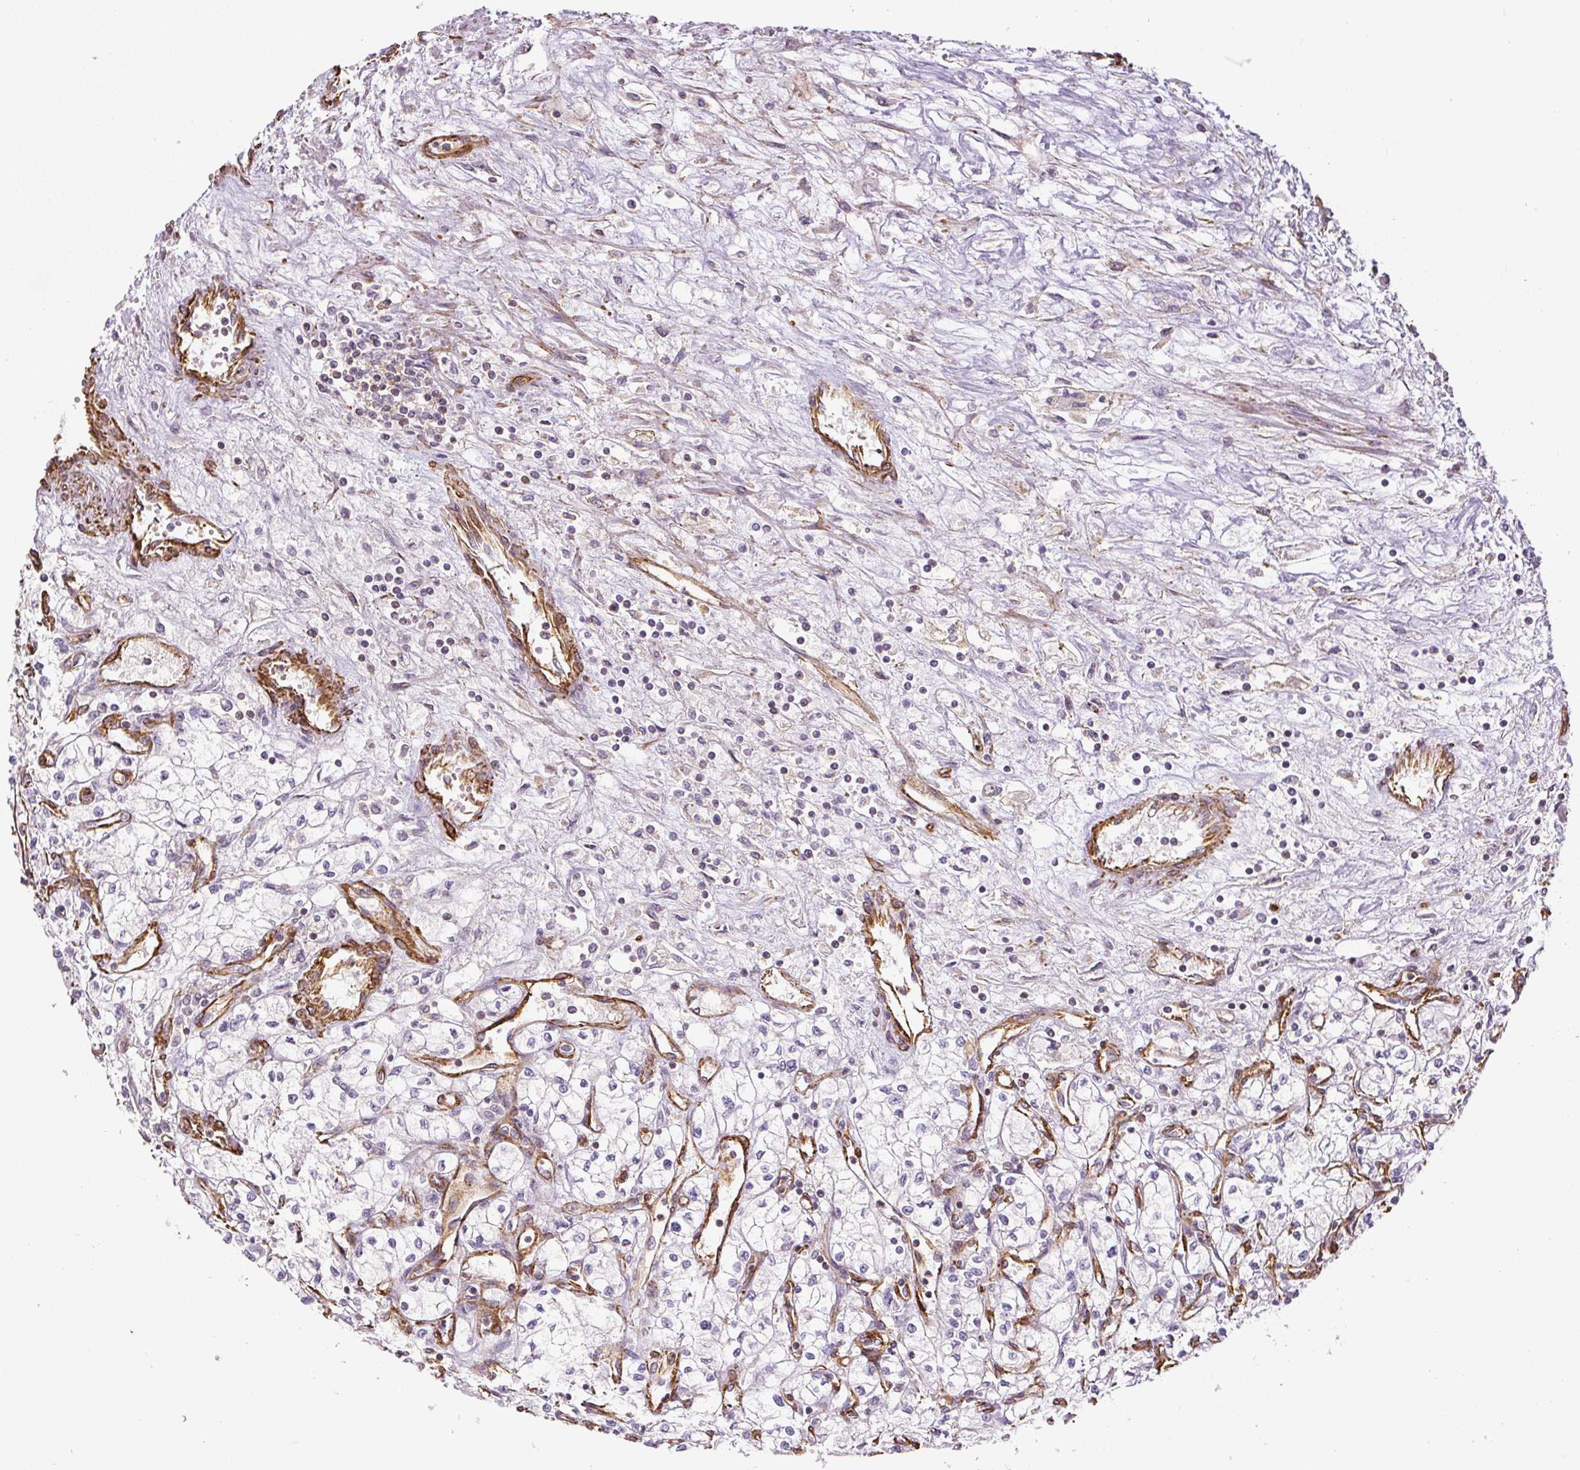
{"staining": {"intensity": "negative", "quantity": "none", "location": "none"}, "tissue": "renal cancer", "cell_type": "Tumor cells", "image_type": "cancer", "snomed": [{"axis": "morphology", "description": "Adenocarcinoma, NOS"}, {"axis": "topography", "description": "Kidney"}], "caption": "IHC micrograph of neoplastic tissue: human renal cancer stained with DAB reveals no significant protein staining in tumor cells.", "gene": "MYL12A", "patient": {"sex": "male", "age": 59}}